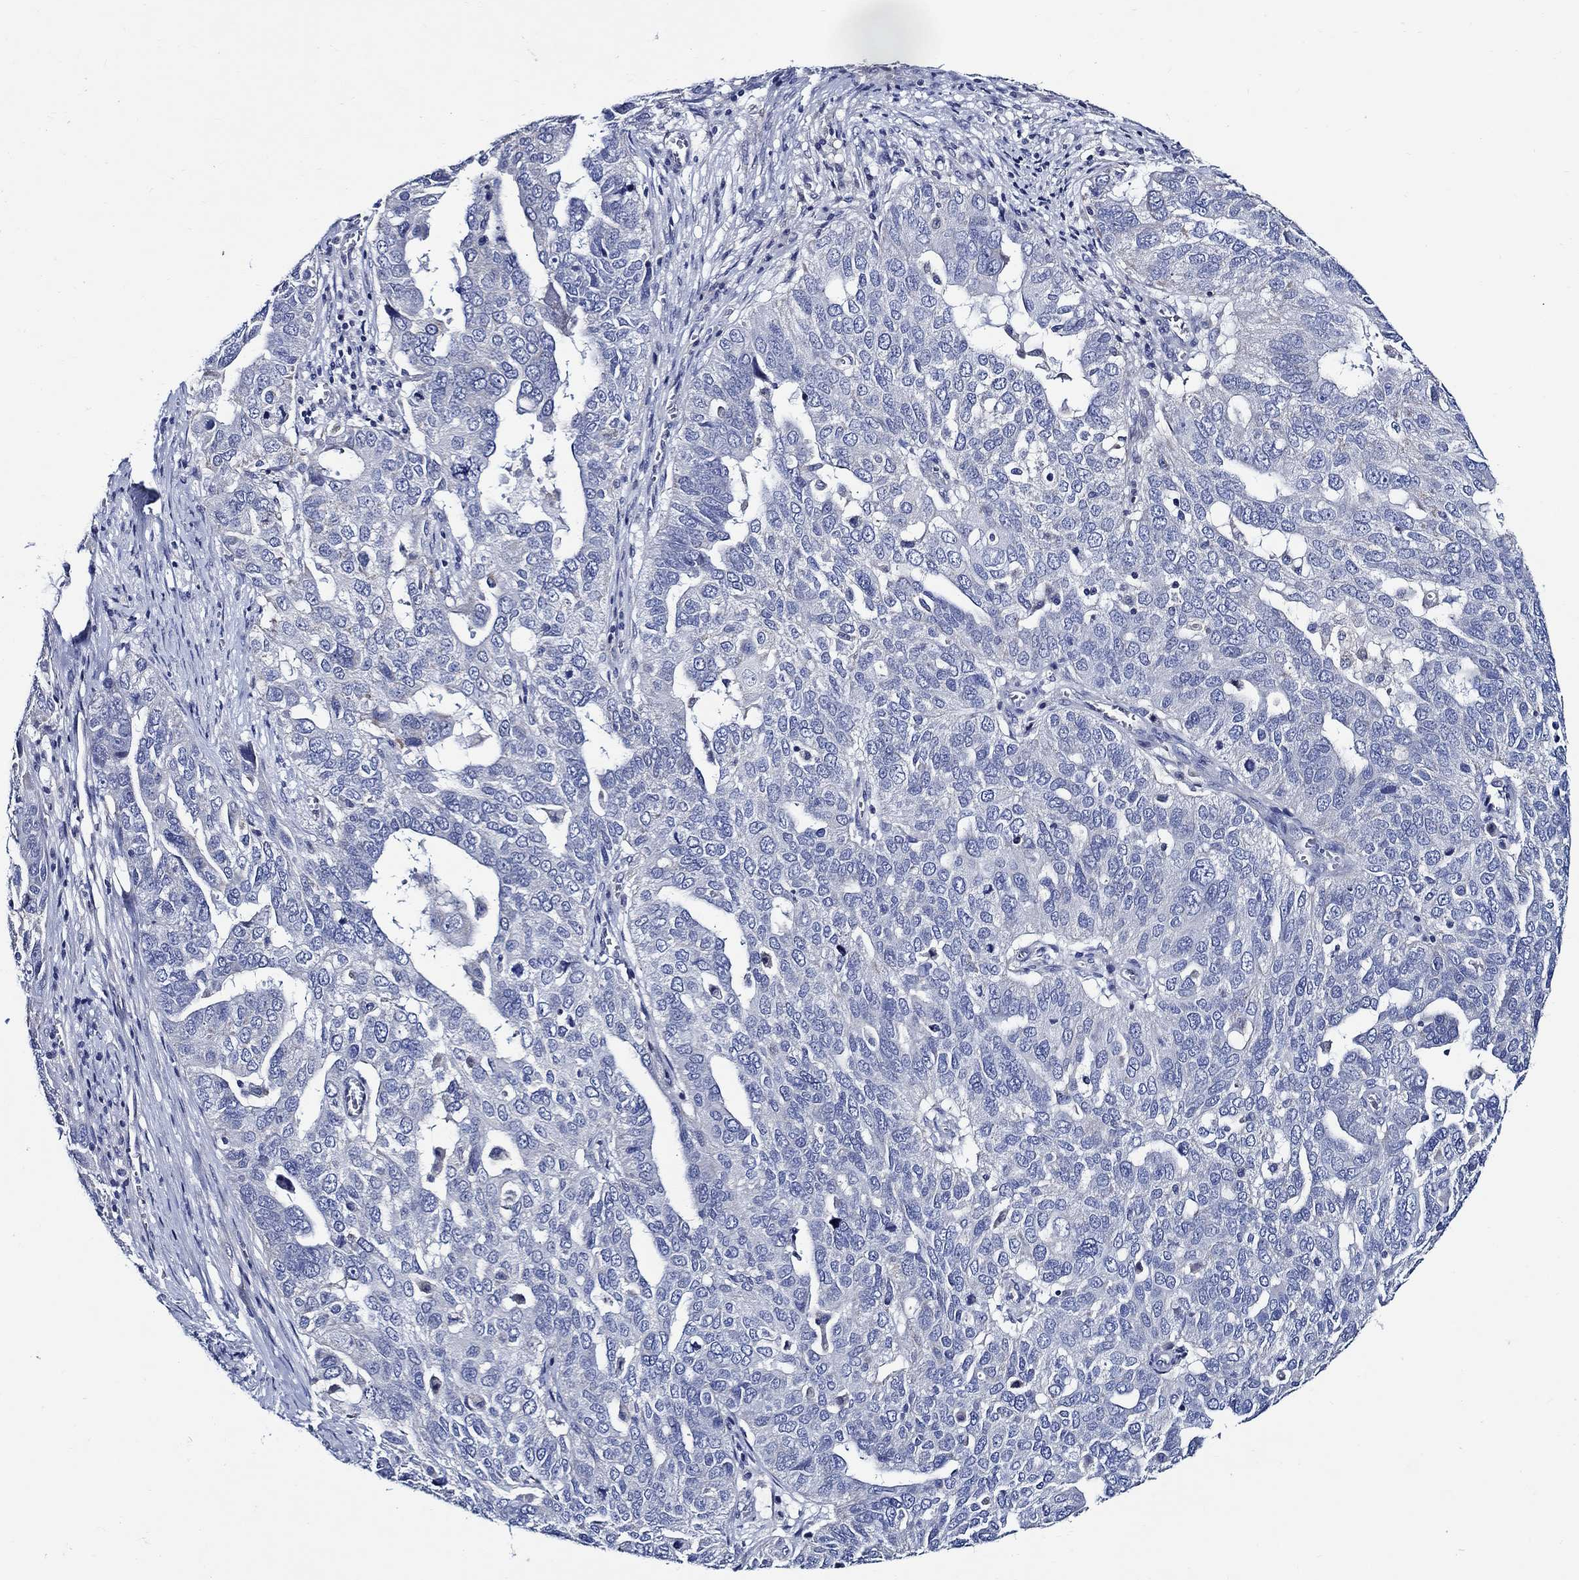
{"staining": {"intensity": "negative", "quantity": "none", "location": "none"}, "tissue": "ovarian cancer", "cell_type": "Tumor cells", "image_type": "cancer", "snomed": [{"axis": "morphology", "description": "Carcinoma, endometroid"}, {"axis": "topography", "description": "Soft tissue"}, {"axis": "topography", "description": "Ovary"}], "caption": "Tumor cells are negative for protein expression in human ovarian endometroid carcinoma.", "gene": "SKOR1", "patient": {"sex": "female", "age": 52}}